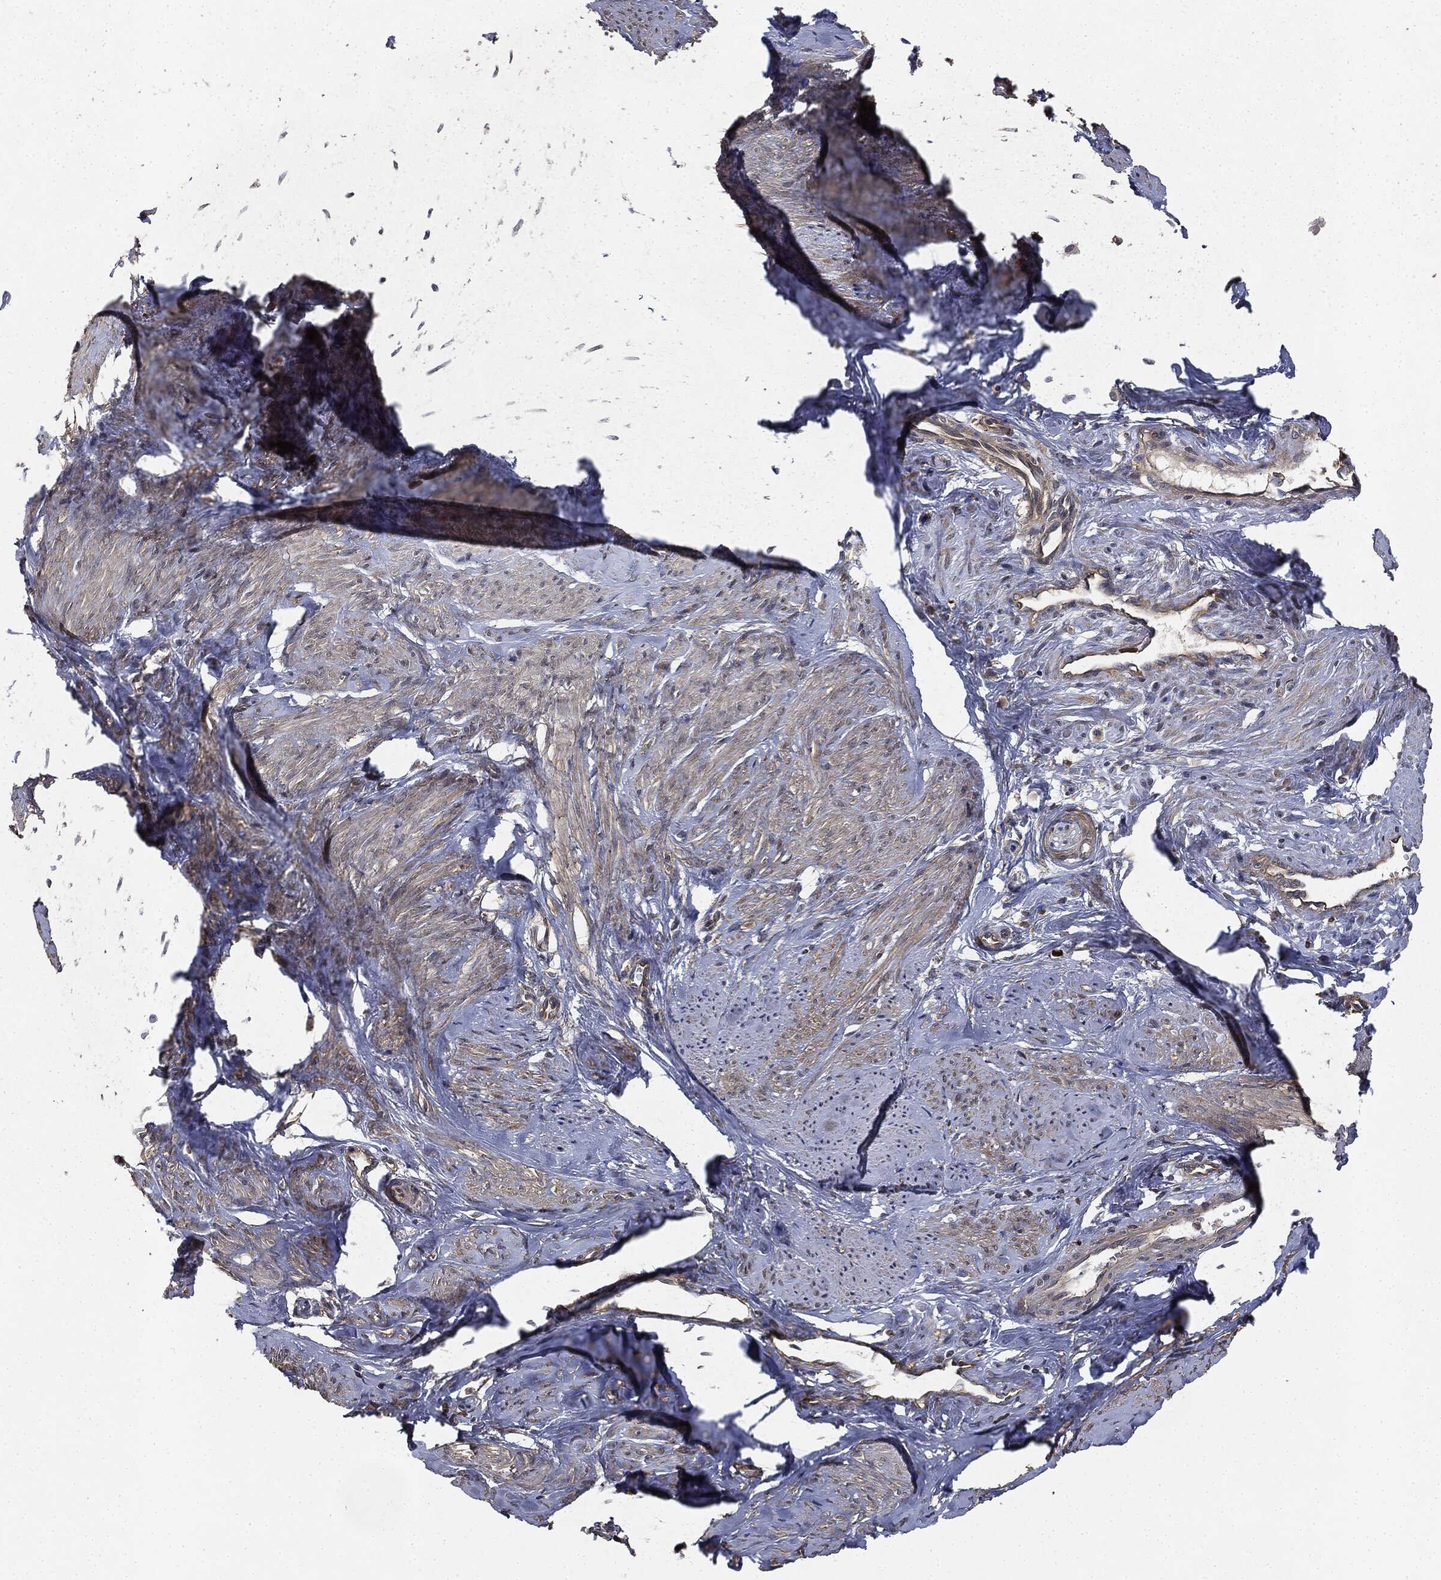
{"staining": {"intensity": "weak", "quantity": "25%-75%", "location": "cytoplasmic/membranous"}, "tissue": "smooth muscle", "cell_type": "Smooth muscle cells", "image_type": "normal", "snomed": [{"axis": "morphology", "description": "Normal tissue, NOS"}, {"axis": "topography", "description": "Smooth muscle"}], "caption": "IHC (DAB) staining of normal human smooth muscle shows weak cytoplasmic/membranous protein positivity in approximately 25%-75% of smooth muscle cells. The staining is performed using DAB brown chromogen to label protein expression. The nuclei are counter-stained blue using hematoxylin.", "gene": "MIER2", "patient": {"sex": "female", "age": 48}}